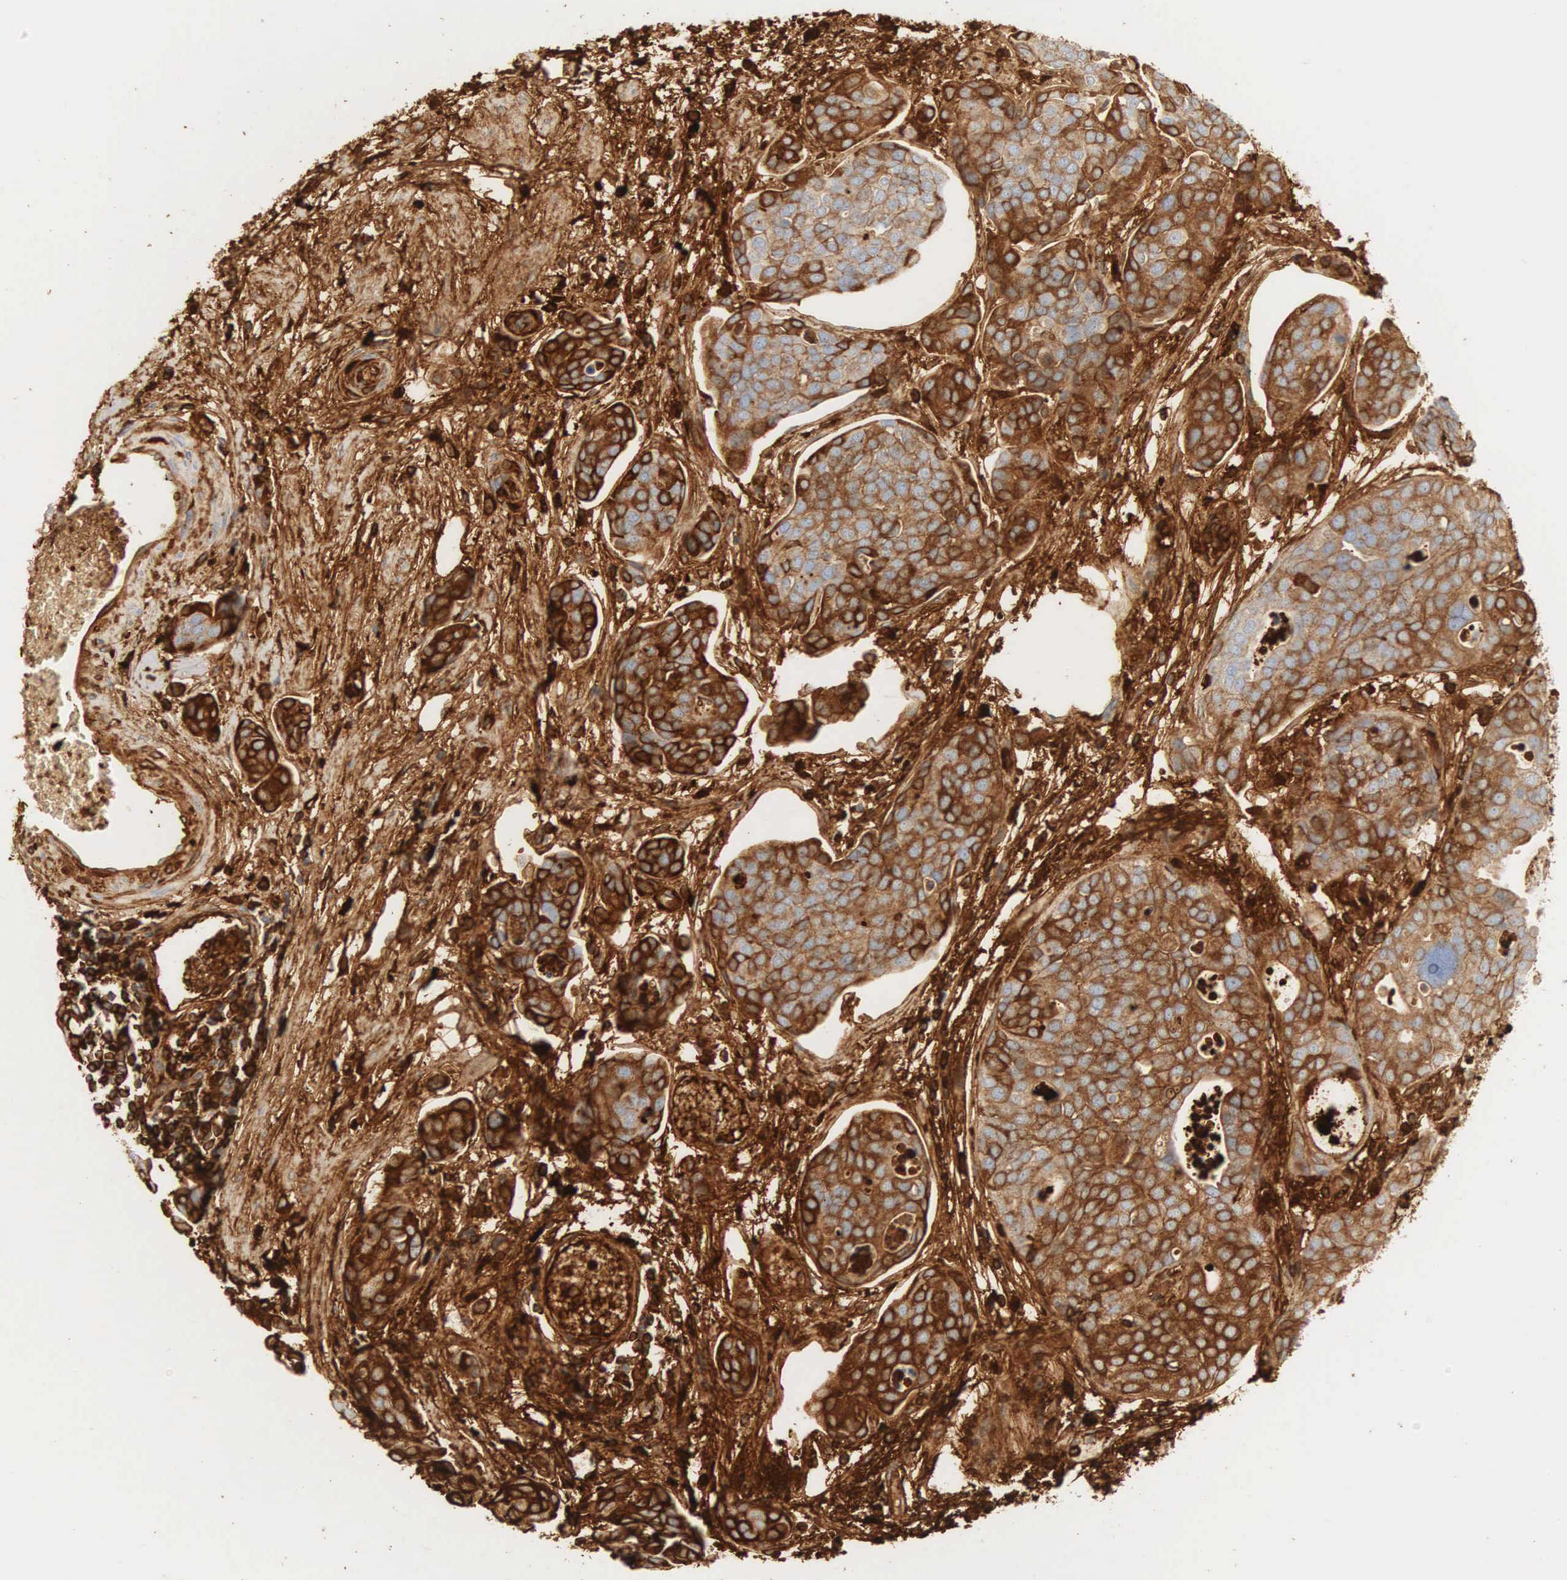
{"staining": {"intensity": "strong", "quantity": ">75%", "location": "cytoplasmic/membranous"}, "tissue": "urothelial cancer", "cell_type": "Tumor cells", "image_type": "cancer", "snomed": [{"axis": "morphology", "description": "Urothelial carcinoma, High grade"}, {"axis": "topography", "description": "Urinary bladder"}], "caption": "Human urothelial cancer stained for a protein (brown) displays strong cytoplasmic/membranous positive expression in about >75% of tumor cells.", "gene": "IGLC3", "patient": {"sex": "male", "age": 78}}